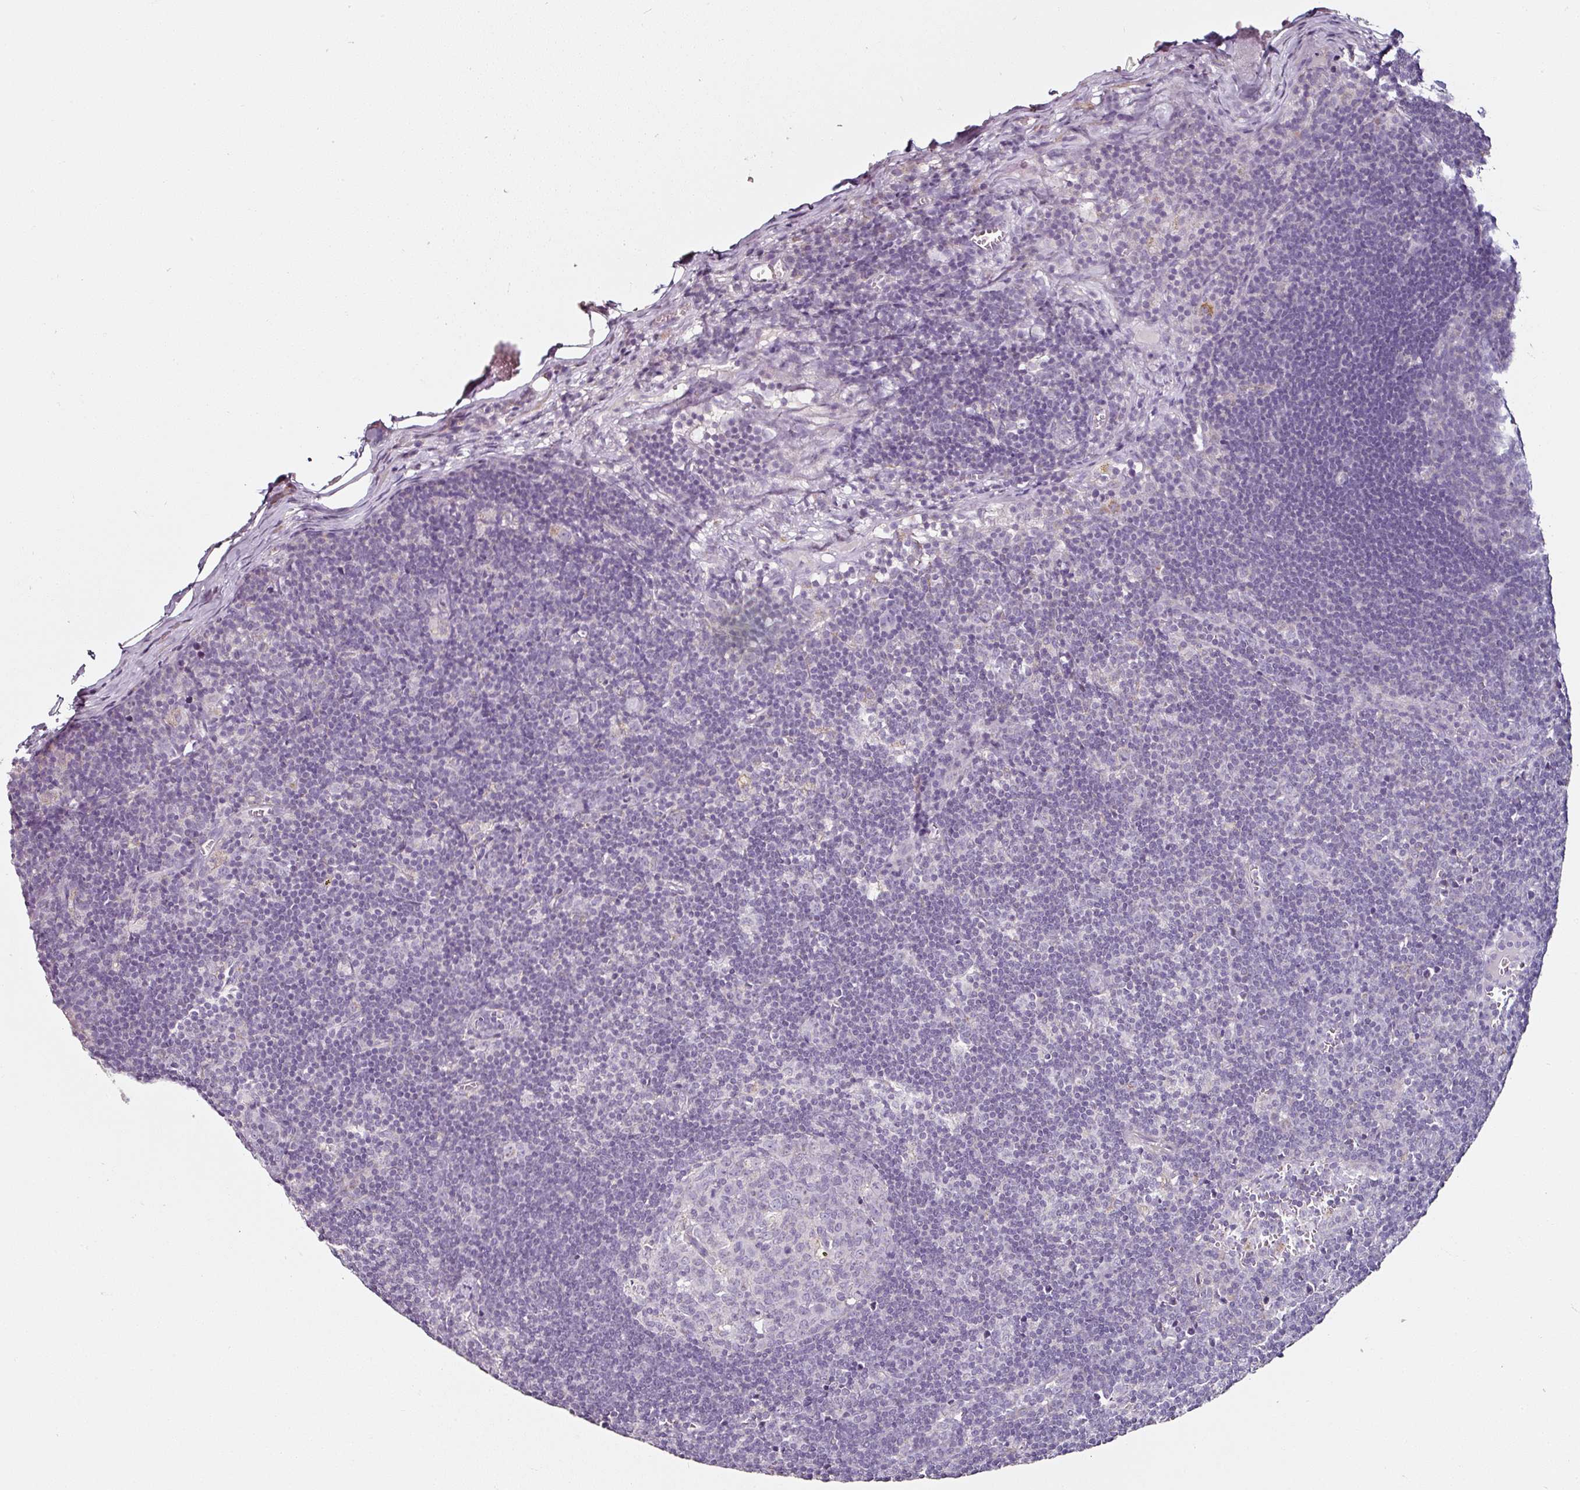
{"staining": {"intensity": "negative", "quantity": "none", "location": "none"}, "tissue": "lymph node", "cell_type": "Germinal center cells", "image_type": "normal", "snomed": [{"axis": "morphology", "description": "Normal tissue, NOS"}, {"axis": "topography", "description": "Lymph node"}], "caption": "High power microscopy micrograph of an IHC micrograph of unremarkable lymph node, revealing no significant expression in germinal center cells.", "gene": "CAP2", "patient": {"sex": "female", "age": 29}}